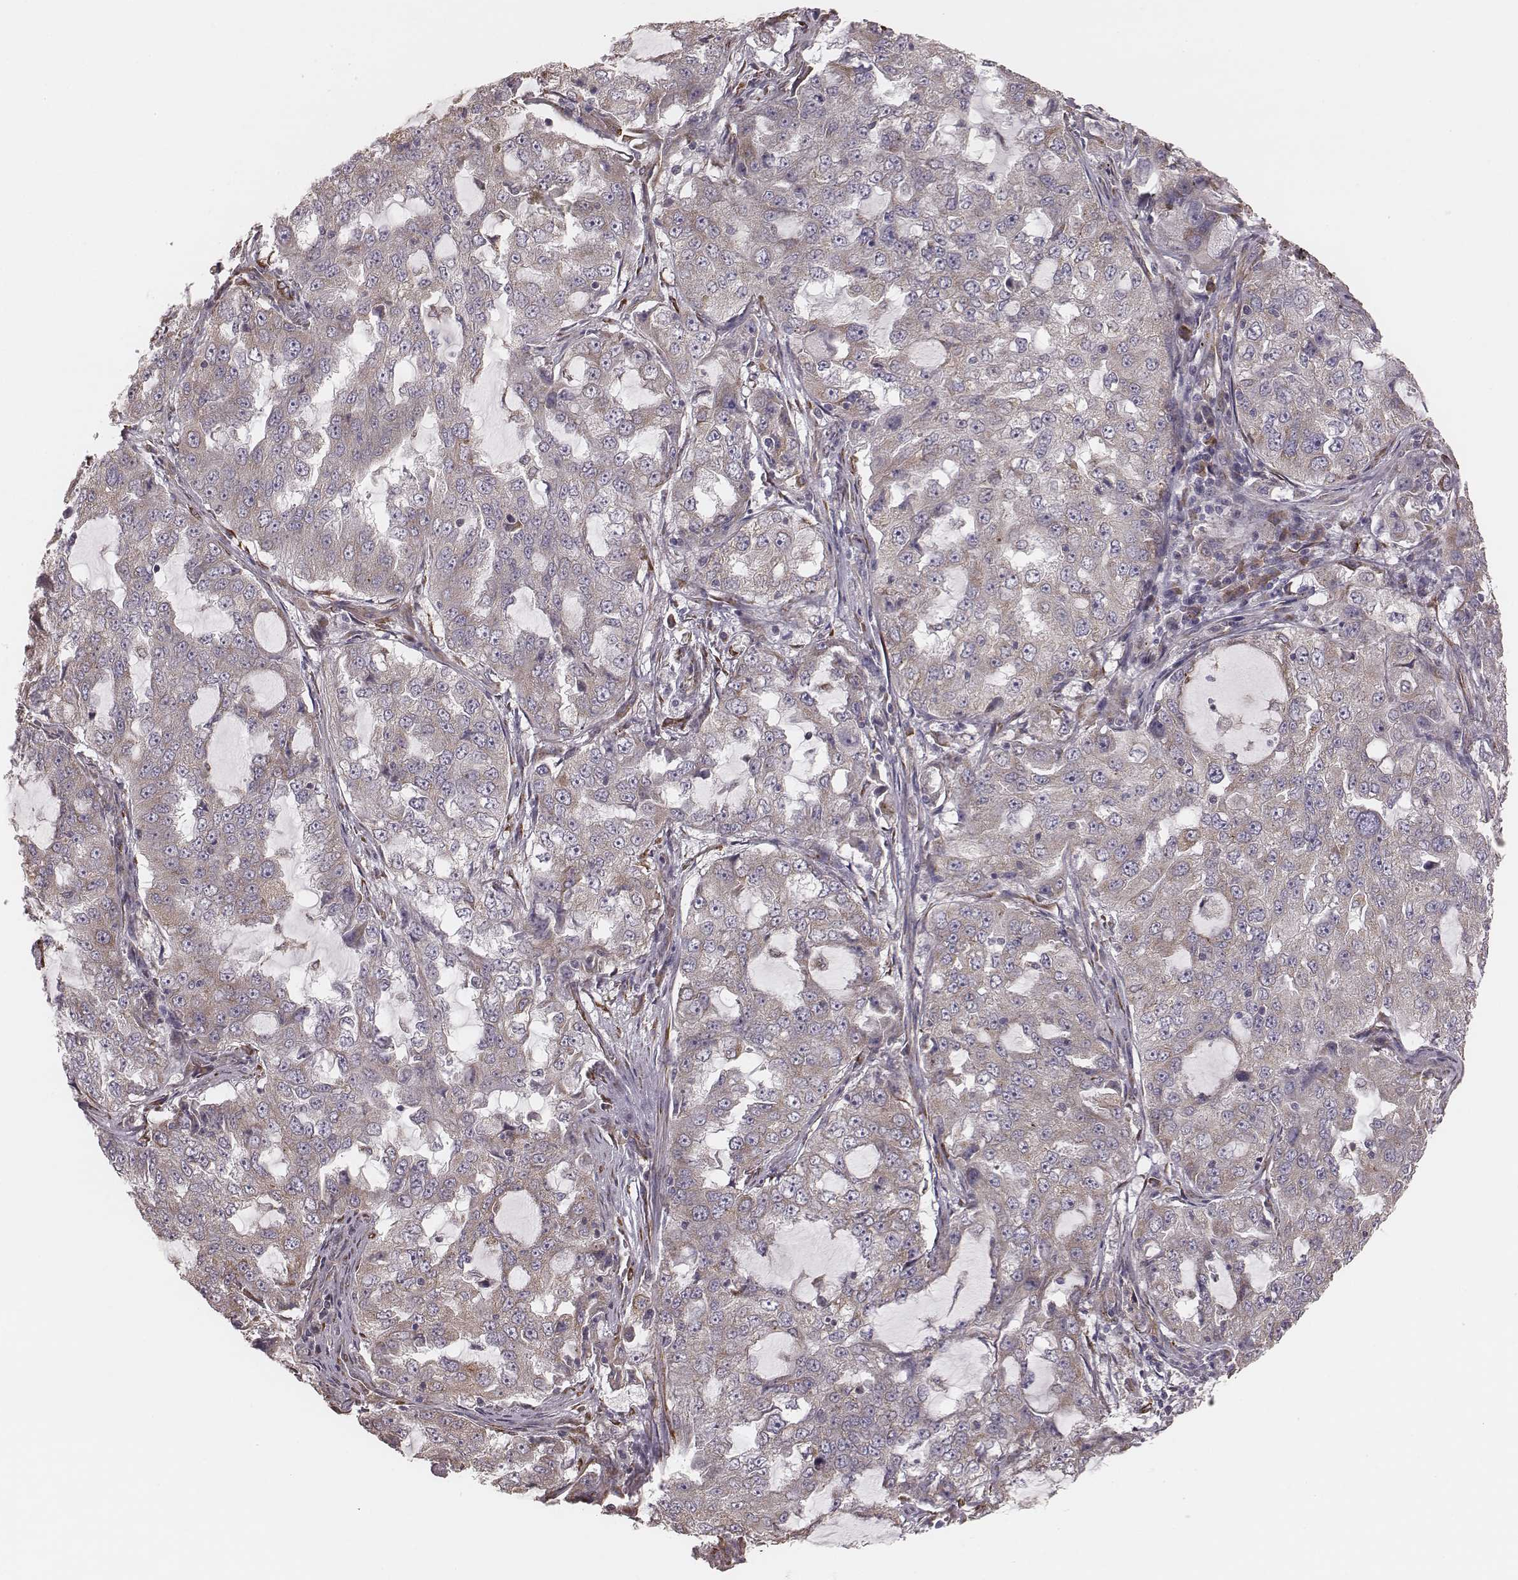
{"staining": {"intensity": "weak", "quantity": "25%-75%", "location": "cytoplasmic/membranous"}, "tissue": "lung cancer", "cell_type": "Tumor cells", "image_type": "cancer", "snomed": [{"axis": "morphology", "description": "Adenocarcinoma, NOS"}, {"axis": "topography", "description": "Lung"}], "caption": "Lung adenocarcinoma stained with DAB immunohistochemistry (IHC) shows low levels of weak cytoplasmic/membranous expression in approximately 25%-75% of tumor cells.", "gene": "PALMD", "patient": {"sex": "female", "age": 61}}